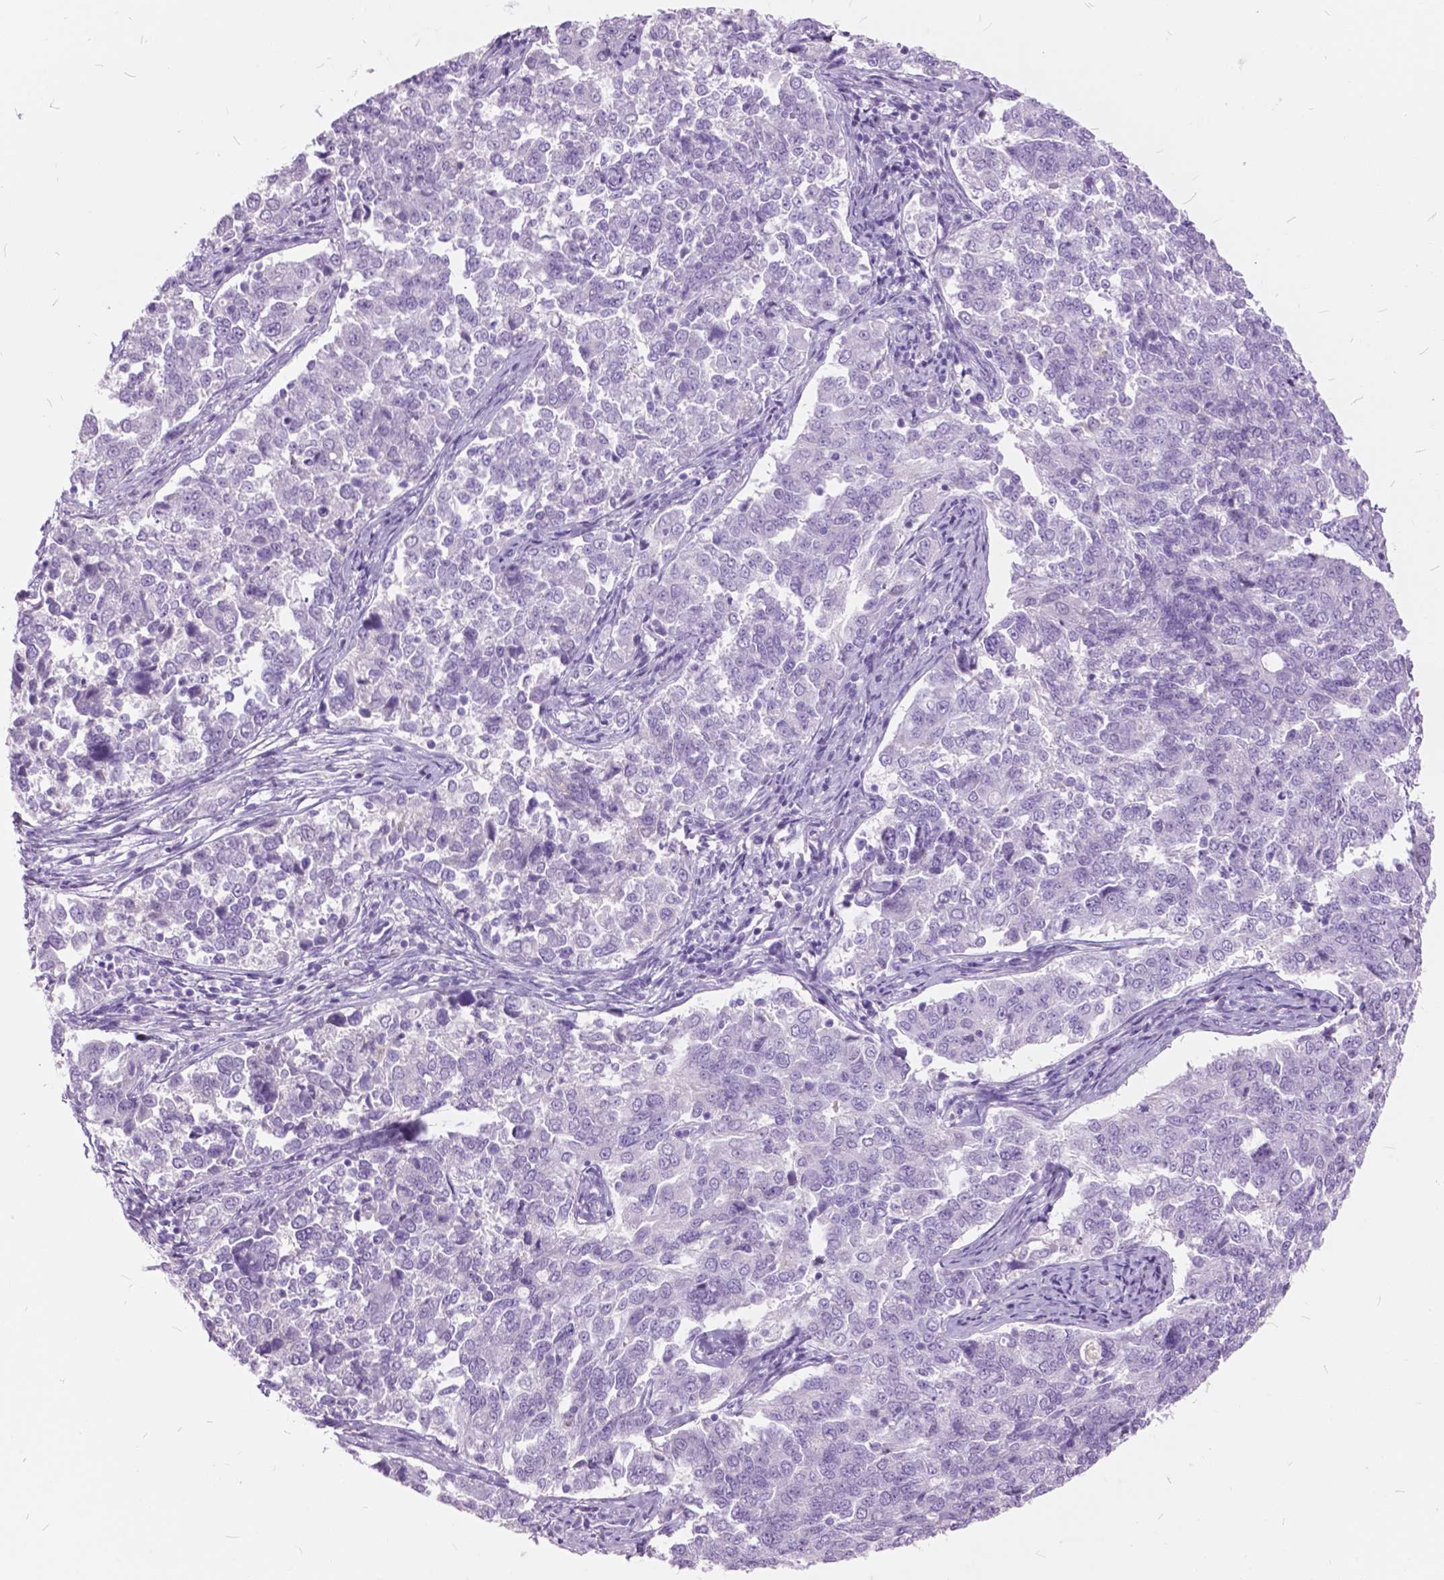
{"staining": {"intensity": "negative", "quantity": "none", "location": "none"}, "tissue": "endometrial cancer", "cell_type": "Tumor cells", "image_type": "cancer", "snomed": [{"axis": "morphology", "description": "Adenocarcinoma, NOS"}, {"axis": "topography", "description": "Endometrium"}], "caption": "High magnification brightfield microscopy of endometrial cancer (adenocarcinoma) stained with DAB (brown) and counterstained with hematoxylin (blue): tumor cells show no significant expression.", "gene": "GDF9", "patient": {"sex": "female", "age": 43}}